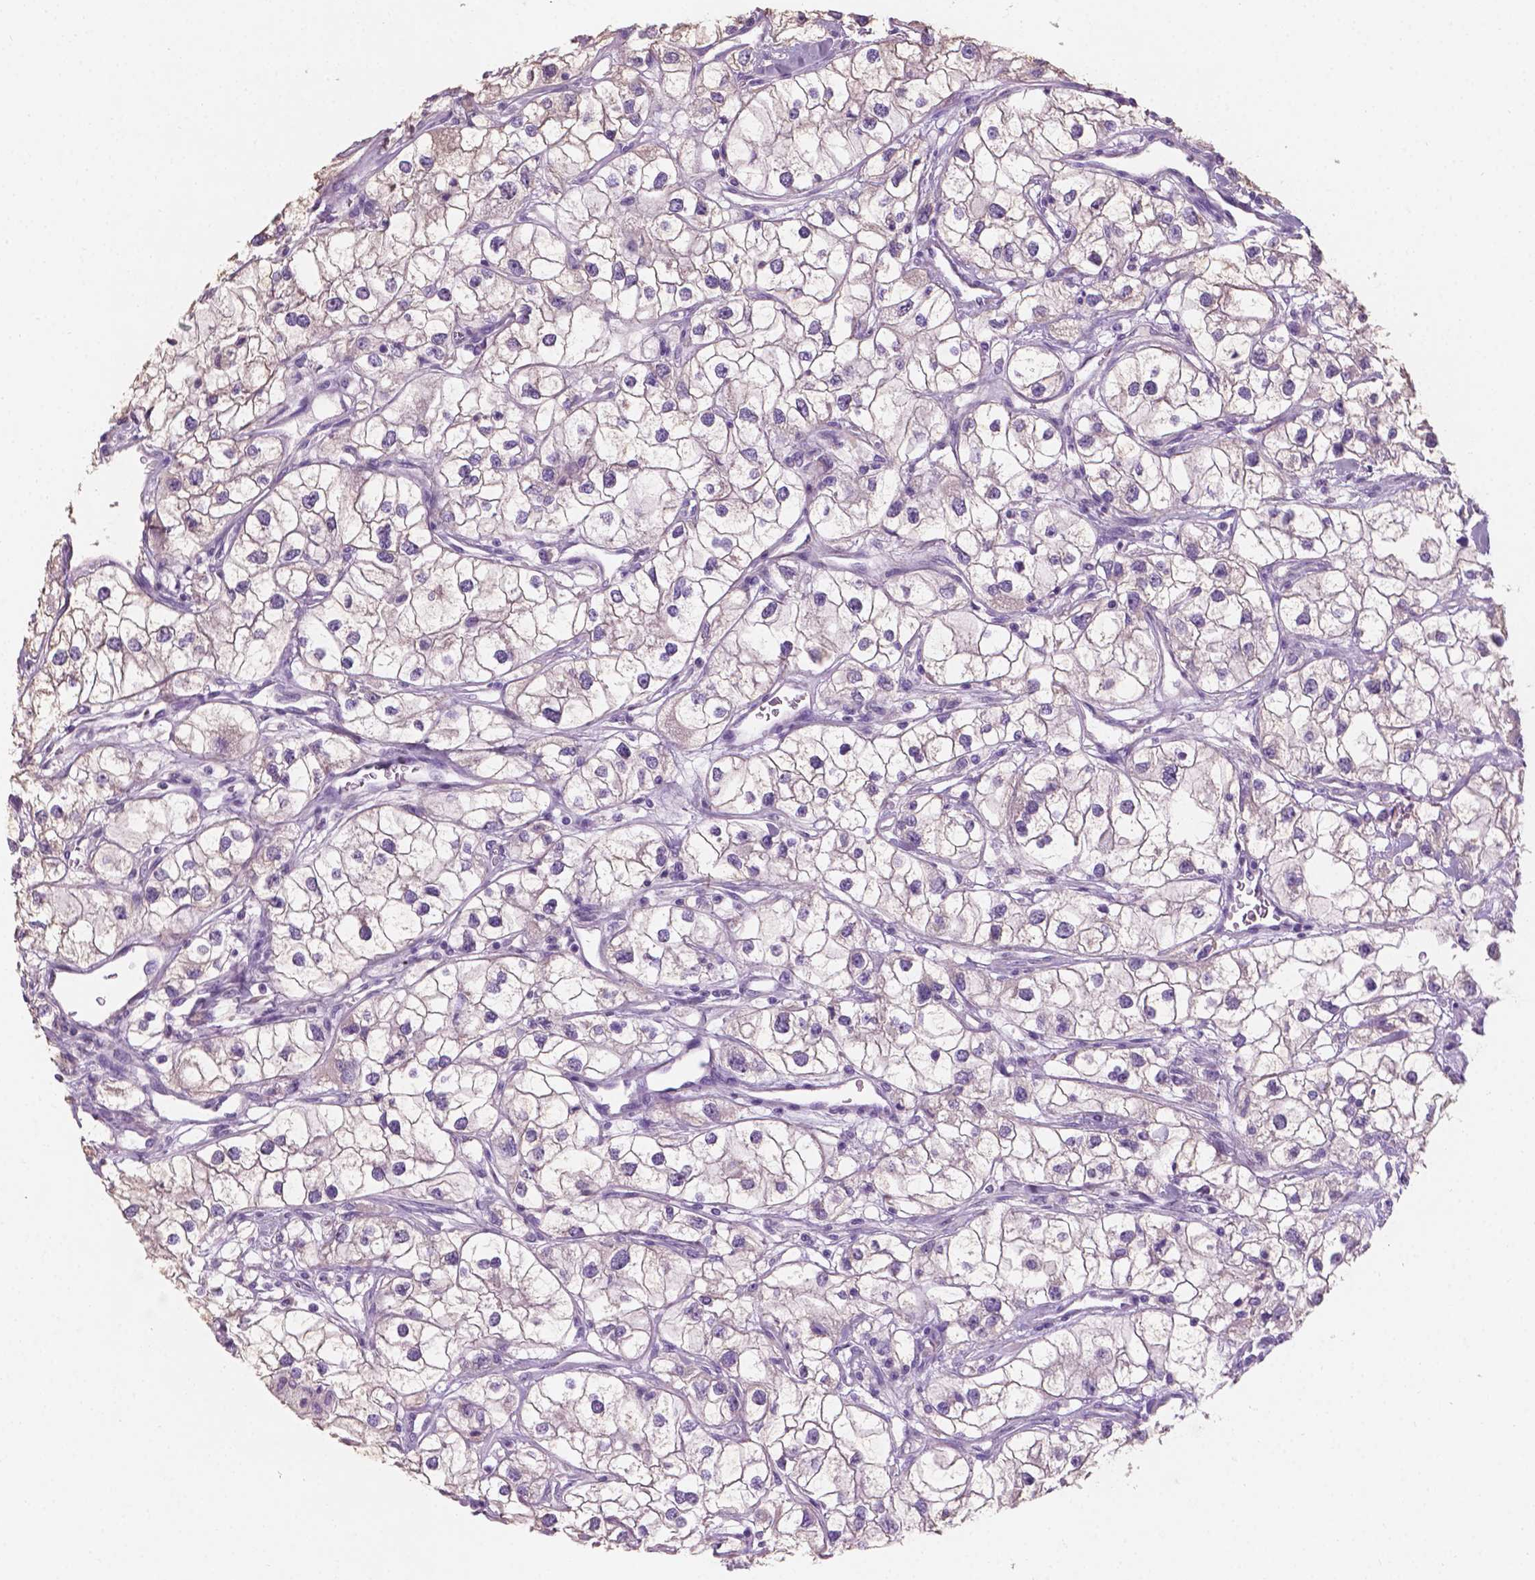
{"staining": {"intensity": "negative", "quantity": "none", "location": "none"}, "tissue": "renal cancer", "cell_type": "Tumor cells", "image_type": "cancer", "snomed": [{"axis": "morphology", "description": "Adenocarcinoma, NOS"}, {"axis": "topography", "description": "Kidney"}], "caption": "Renal adenocarcinoma was stained to show a protein in brown. There is no significant expression in tumor cells.", "gene": "SBSN", "patient": {"sex": "male", "age": 59}}